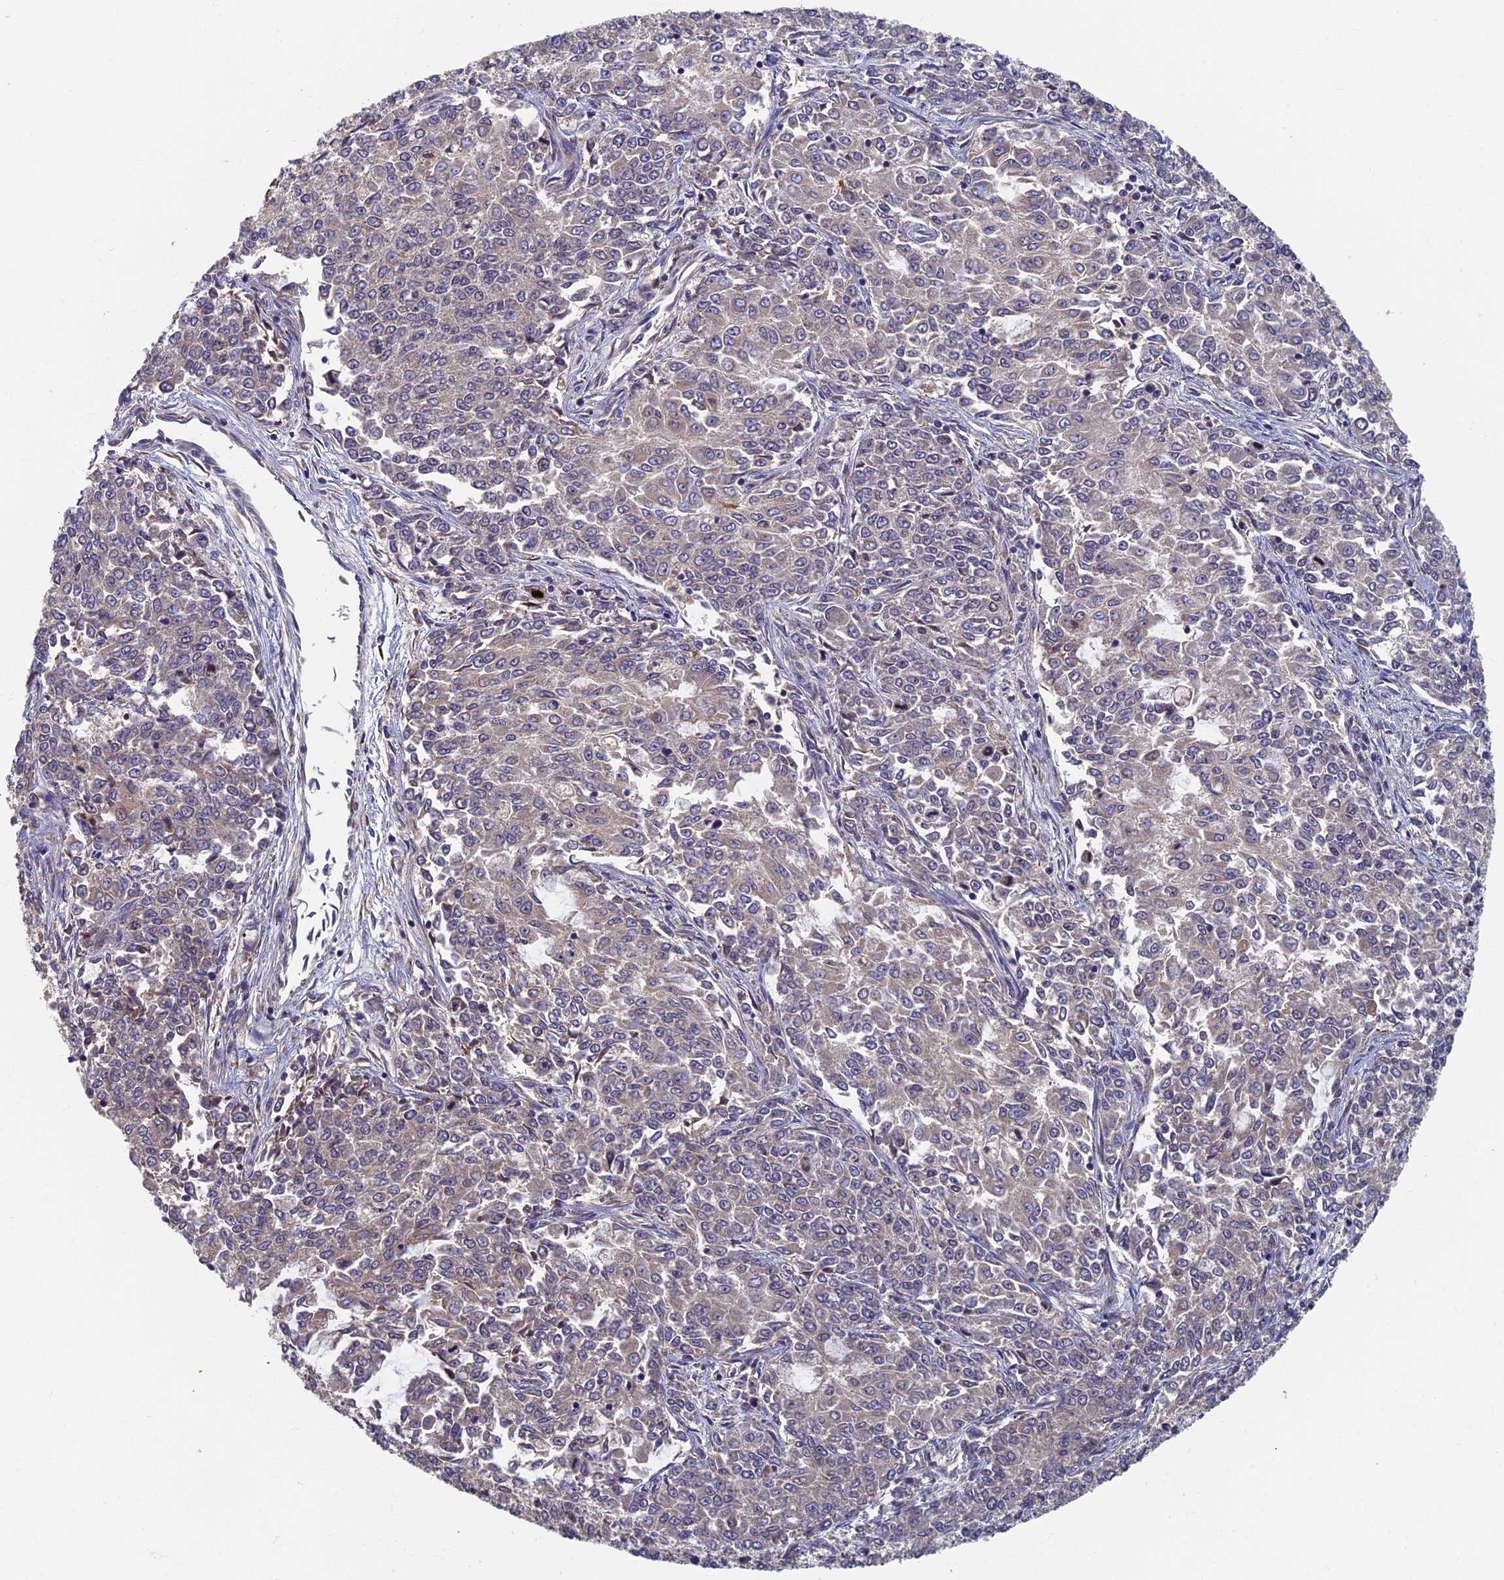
{"staining": {"intensity": "weak", "quantity": "<25%", "location": "cytoplasmic/membranous"}, "tissue": "endometrial cancer", "cell_type": "Tumor cells", "image_type": "cancer", "snomed": [{"axis": "morphology", "description": "Adenocarcinoma, NOS"}, {"axis": "topography", "description": "Endometrium"}], "caption": "A micrograph of human endometrial adenocarcinoma is negative for staining in tumor cells.", "gene": "TNK2", "patient": {"sex": "female", "age": 50}}